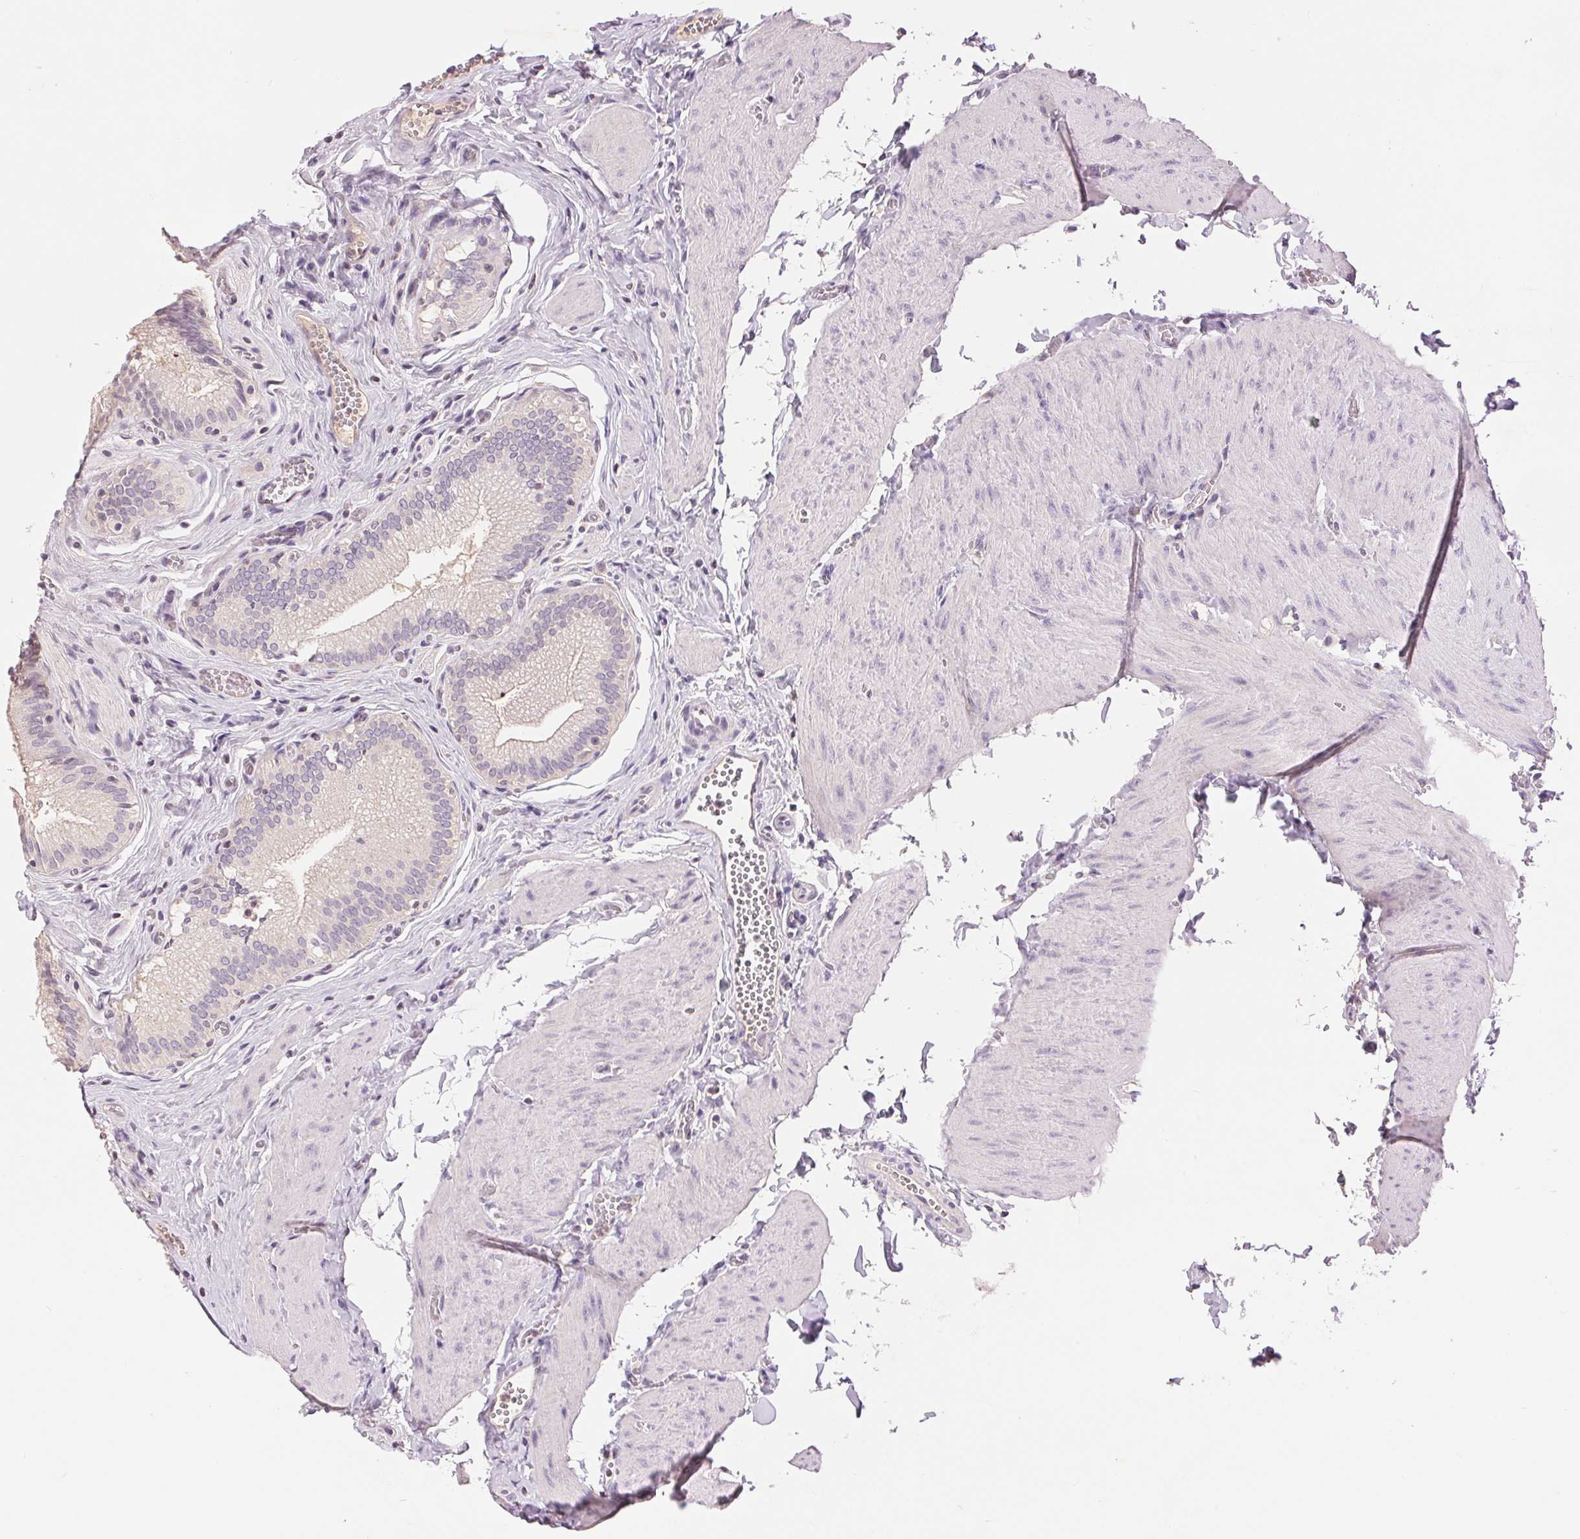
{"staining": {"intensity": "weak", "quantity": "<25%", "location": "cytoplasmic/membranous"}, "tissue": "gallbladder", "cell_type": "Glandular cells", "image_type": "normal", "snomed": [{"axis": "morphology", "description": "Normal tissue, NOS"}, {"axis": "topography", "description": "Gallbladder"}, {"axis": "topography", "description": "Peripheral nerve tissue"}], "caption": "Immunohistochemical staining of normal human gallbladder exhibits no significant staining in glandular cells. (DAB immunohistochemistry (IHC) with hematoxylin counter stain).", "gene": "FXYD4", "patient": {"sex": "male", "age": 17}}